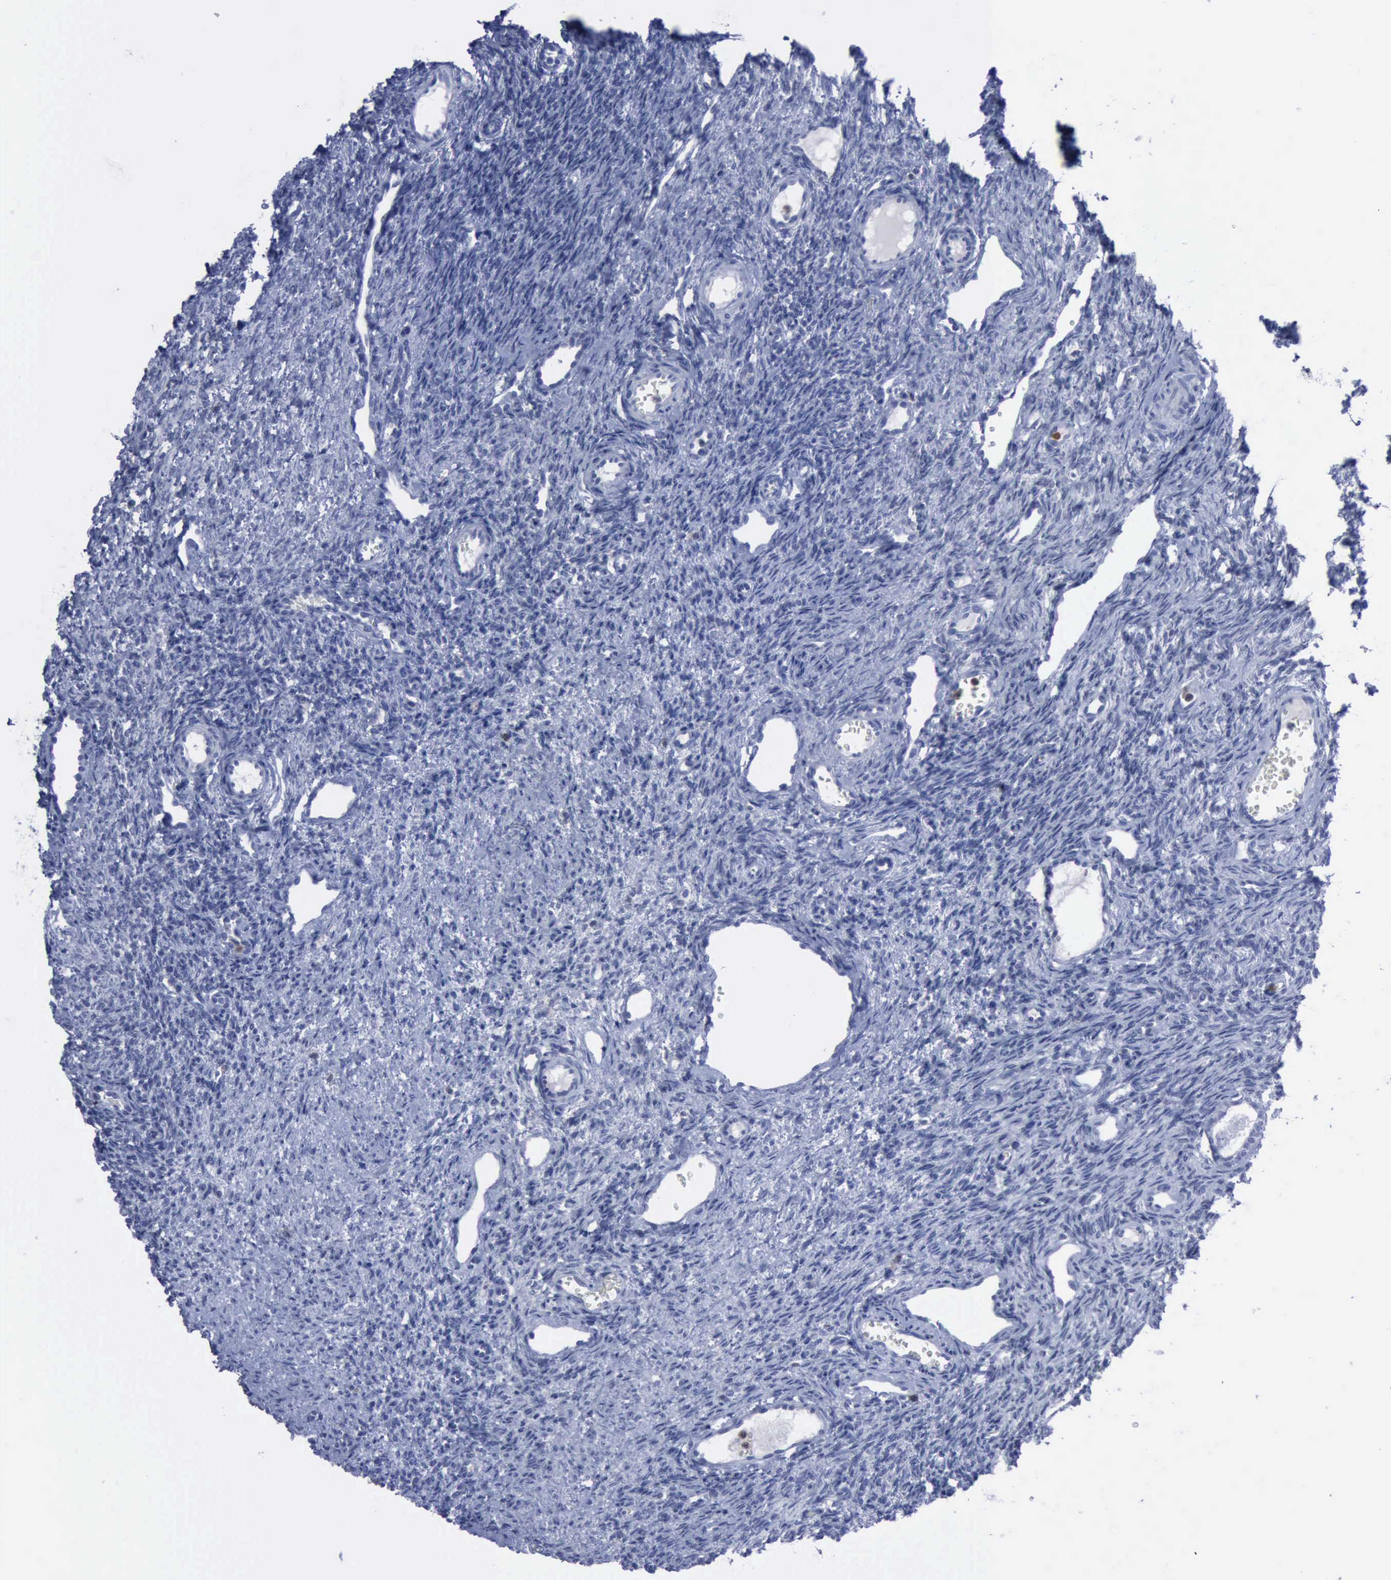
{"staining": {"intensity": "negative", "quantity": "none", "location": "none"}, "tissue": "ovary", "cell_type": "Ovarian stroma cells", "image_type": "normal", "snomed": [{"axis": "morphology", "description": "Normal tissue, NOS"}, {"axis": "topography", "description": "Ovary"}], "caption": "The IHC photomicrograph has no significant expression in ovarian stroma cells of ovary. (Brightfield microscopy of DAB (3,3'-diaminobenzidine) immunohistochemistry (IHC) at high magnification).", "gene": "CSTA", "patient": {"sex": "female", "age": 33}}